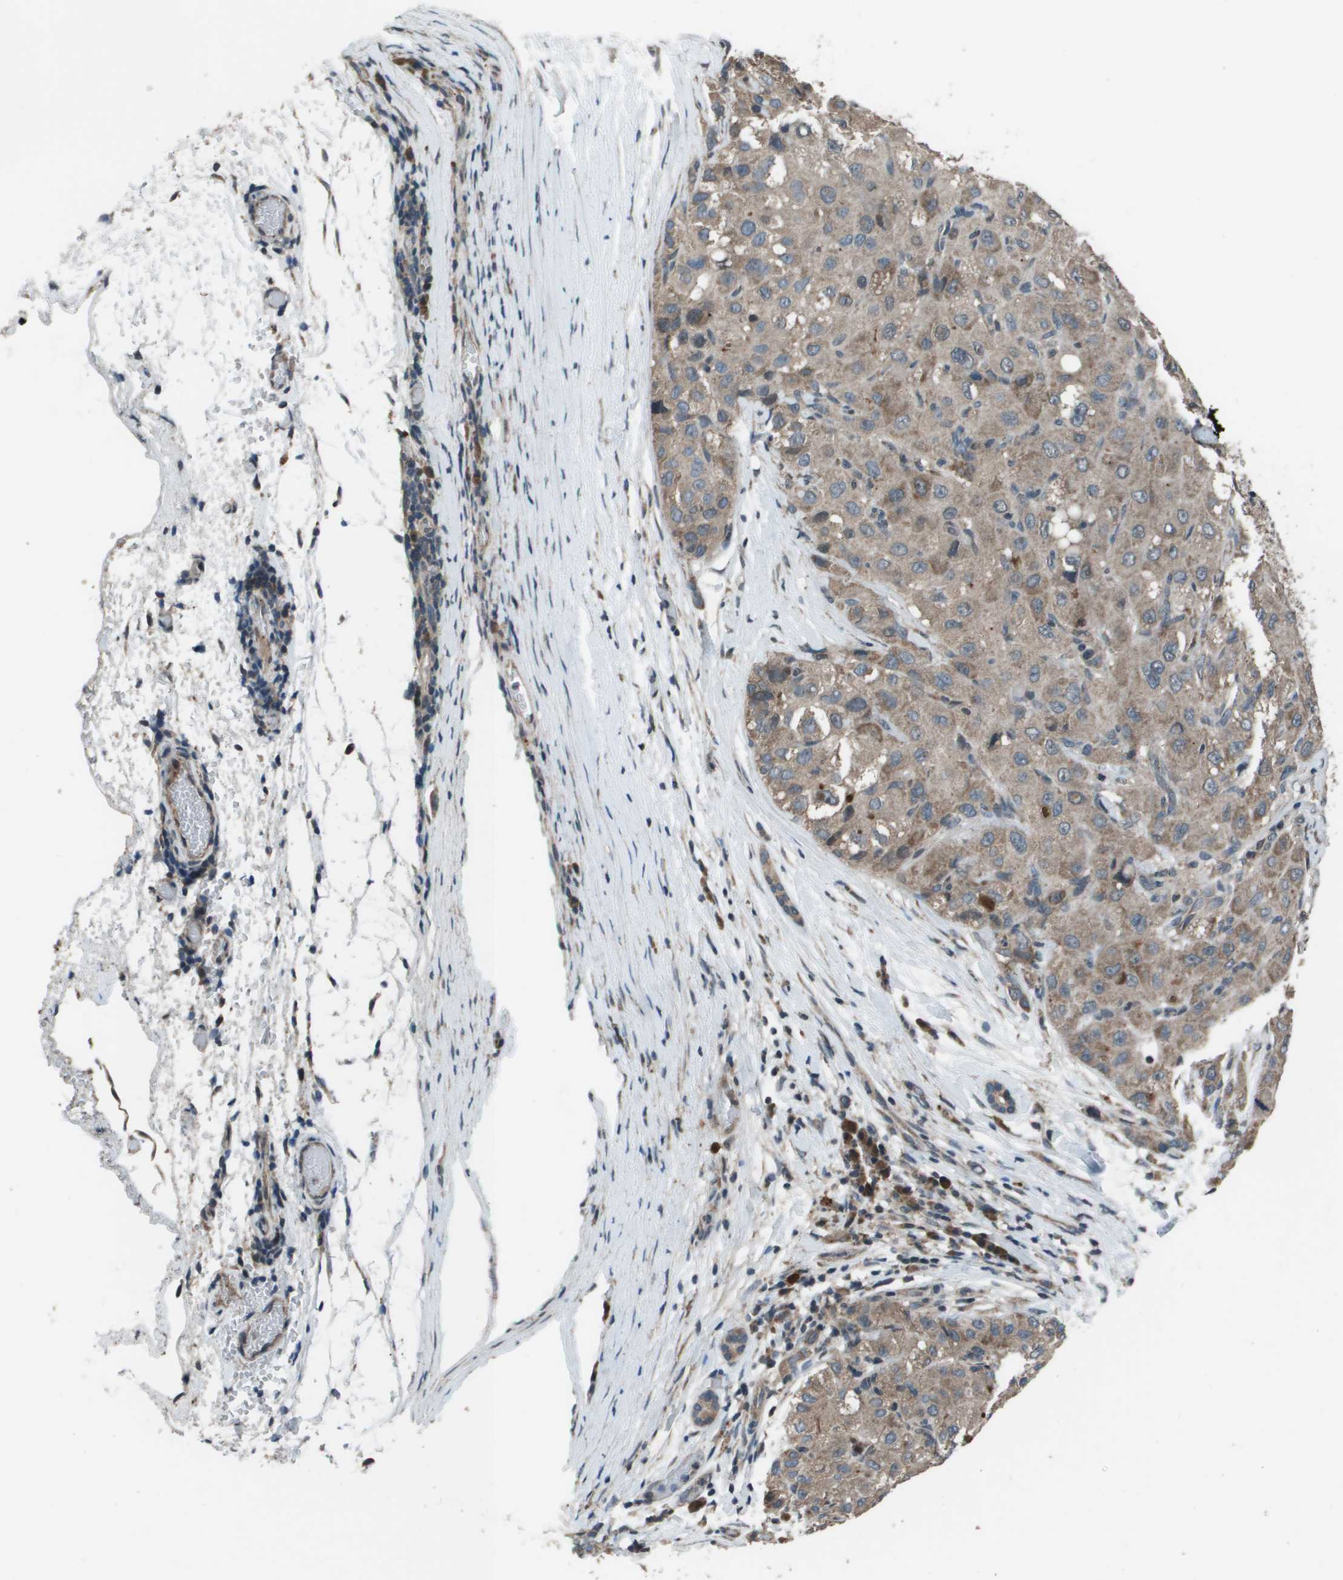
{"staining": {"intensity": "weak", "quantity": ">75%", "location": "cytoplasmic/membranous"}, "tissue": "liver cancer", "cell_type": "Tumor cells", "image_type": "cancer", "snomed": [{"axis": "morphology", "description": "Carcinoma, Hepatocellular, NOS"}, {"axis": "topography", "description": "Liver"}], "caption": "Protein staining demonstrates weak cytoplasmic/membranous positivity in approximately >75% of tumor cells in liver cancer.", "gene": "GOSR2", "patient": {"sex": "male", "age": 80}}